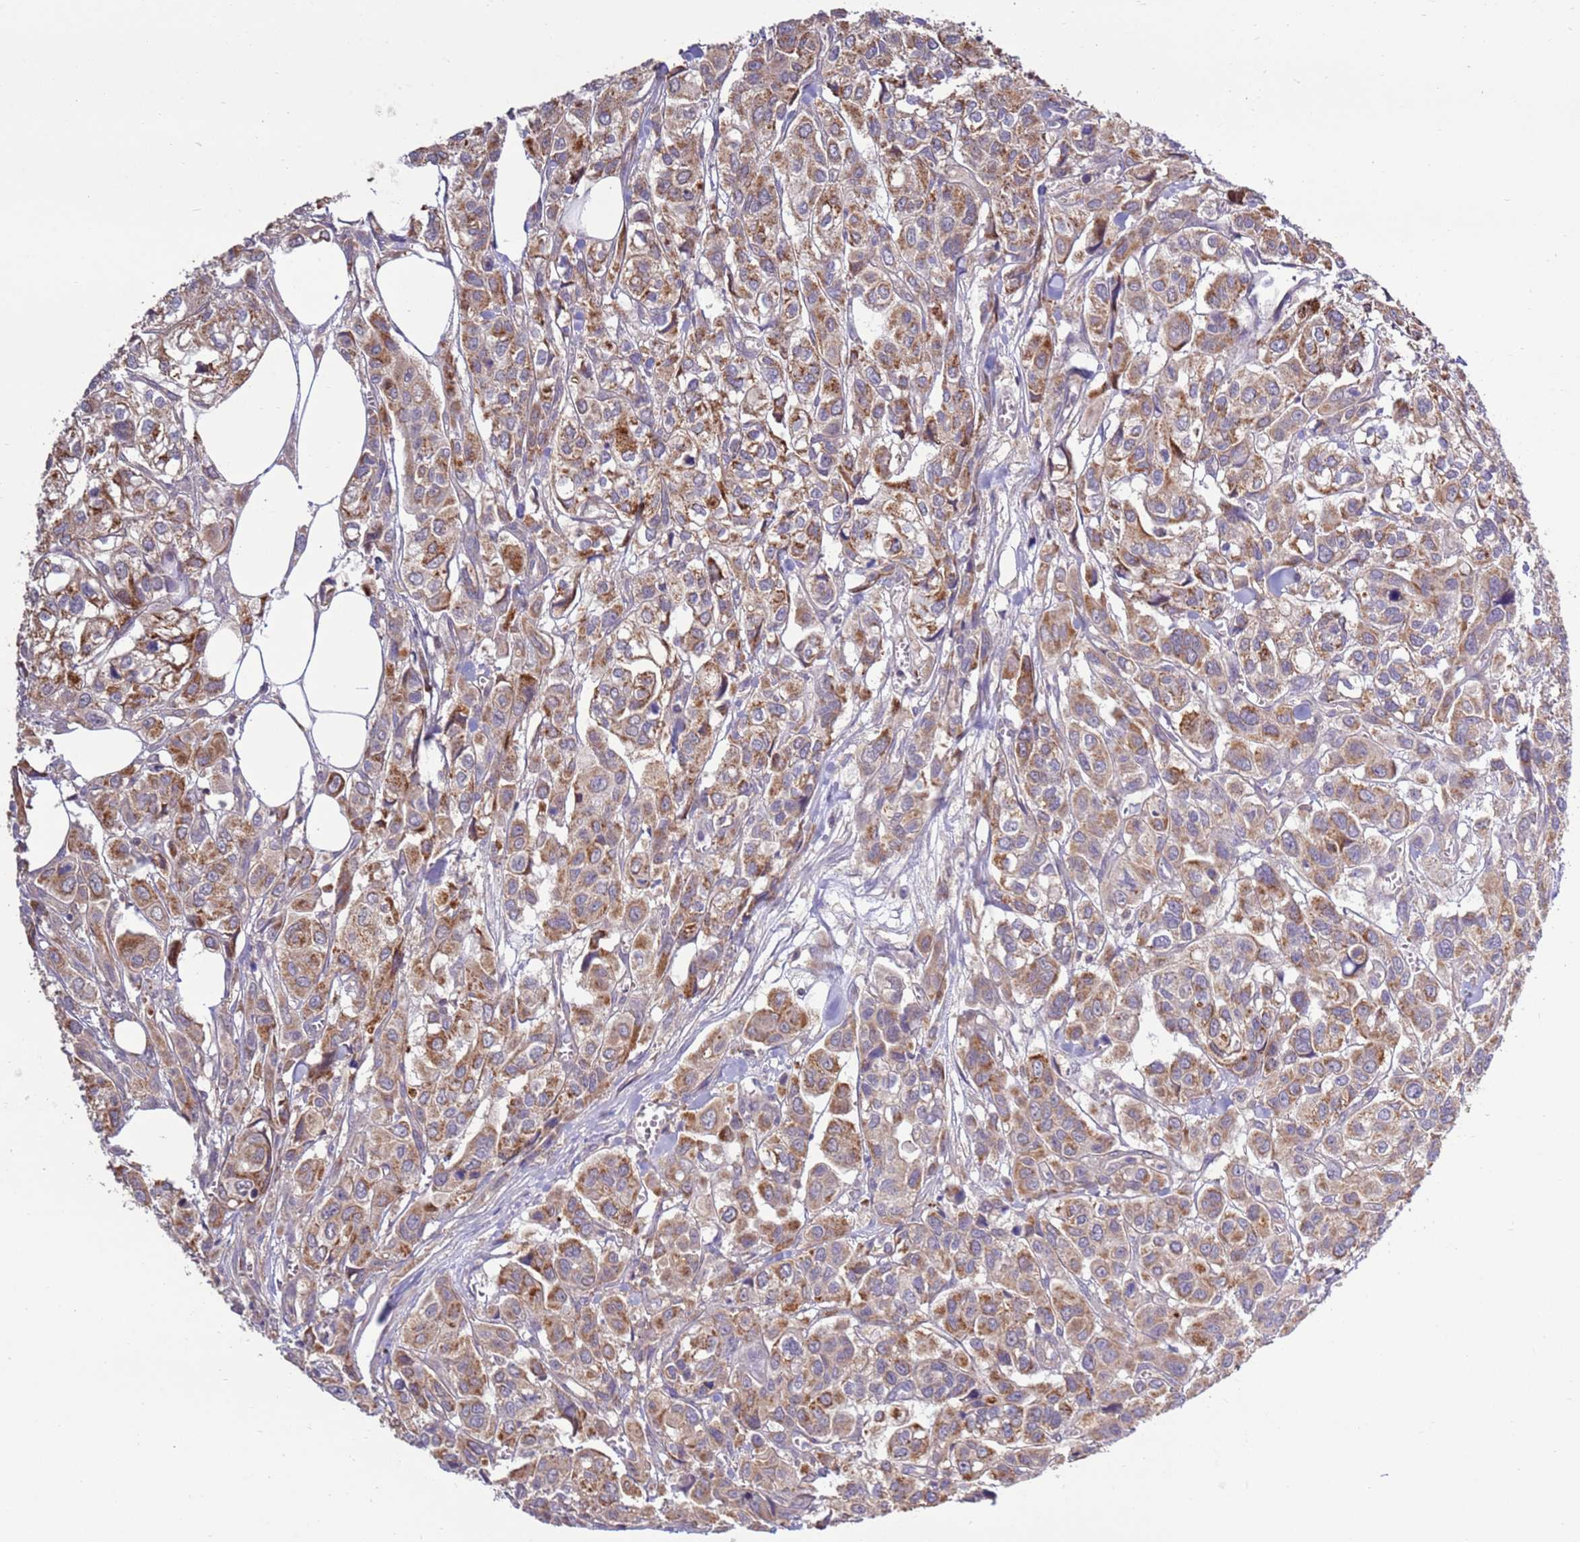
{"staining": {"intensity": "moderate", "quantity": ">75%", "location": "cytoplasmic/membranous"}, "tissue": "urothelial cancer", "cell_type": "Tumor cells", "image_type": "cancer", "snomed": [{"axis": "morphology", "description": "Urothelial carcinoma, High grade"}, {"axis": "topography", "description": "Urinary bladder"}], "caption": "There is medium levels of moderate cytoplasmic/membranous expression in tumor cells of urothelial carcinoma (high-grade), as demonstrated by immunohistochemical staining (brown color).", "gene": "EVA1B", "patient": {"sex": "male", "age": 67}}